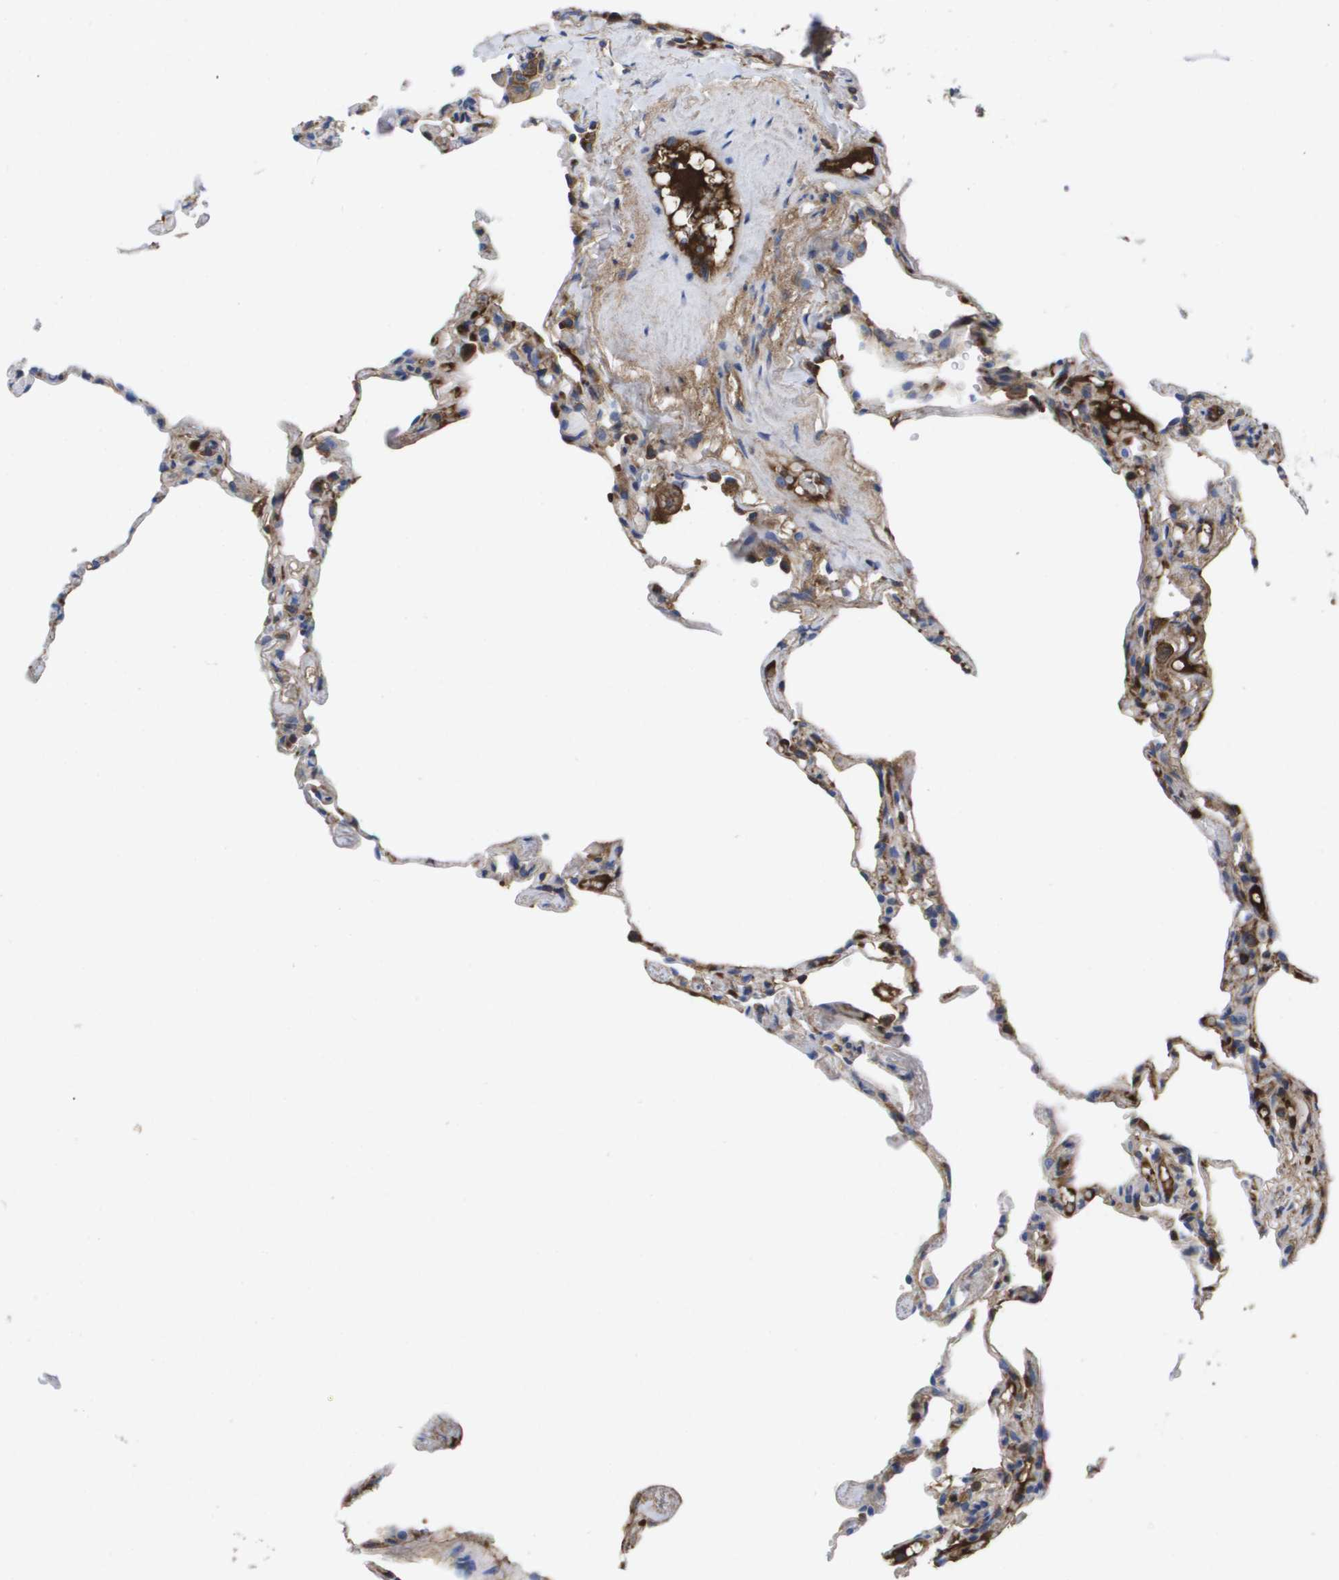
{"staining": {"intensity": "weak", "quantity": "25%-75%", "location": "cytoplasmic/membranous"}, "tissue": "lung", "cell_type": "Alveolar cells", "image_type": "normal", "snomed": [{"axis": "morphology", "description": "Normal tissue, NOS"}, {"axis": "topography", "description": "Lung"}], "caption": "Immunohistochemistry (IHC) histopathology image of unremarkable human lung stained for a protein (brown), which demonstrates low levels of weak cytoplasmic/membranous expression in approximately 25%-75% of alveolar cells.", "gene": "SERPINC1", "patient": {"sex": "male", "age": 59}}